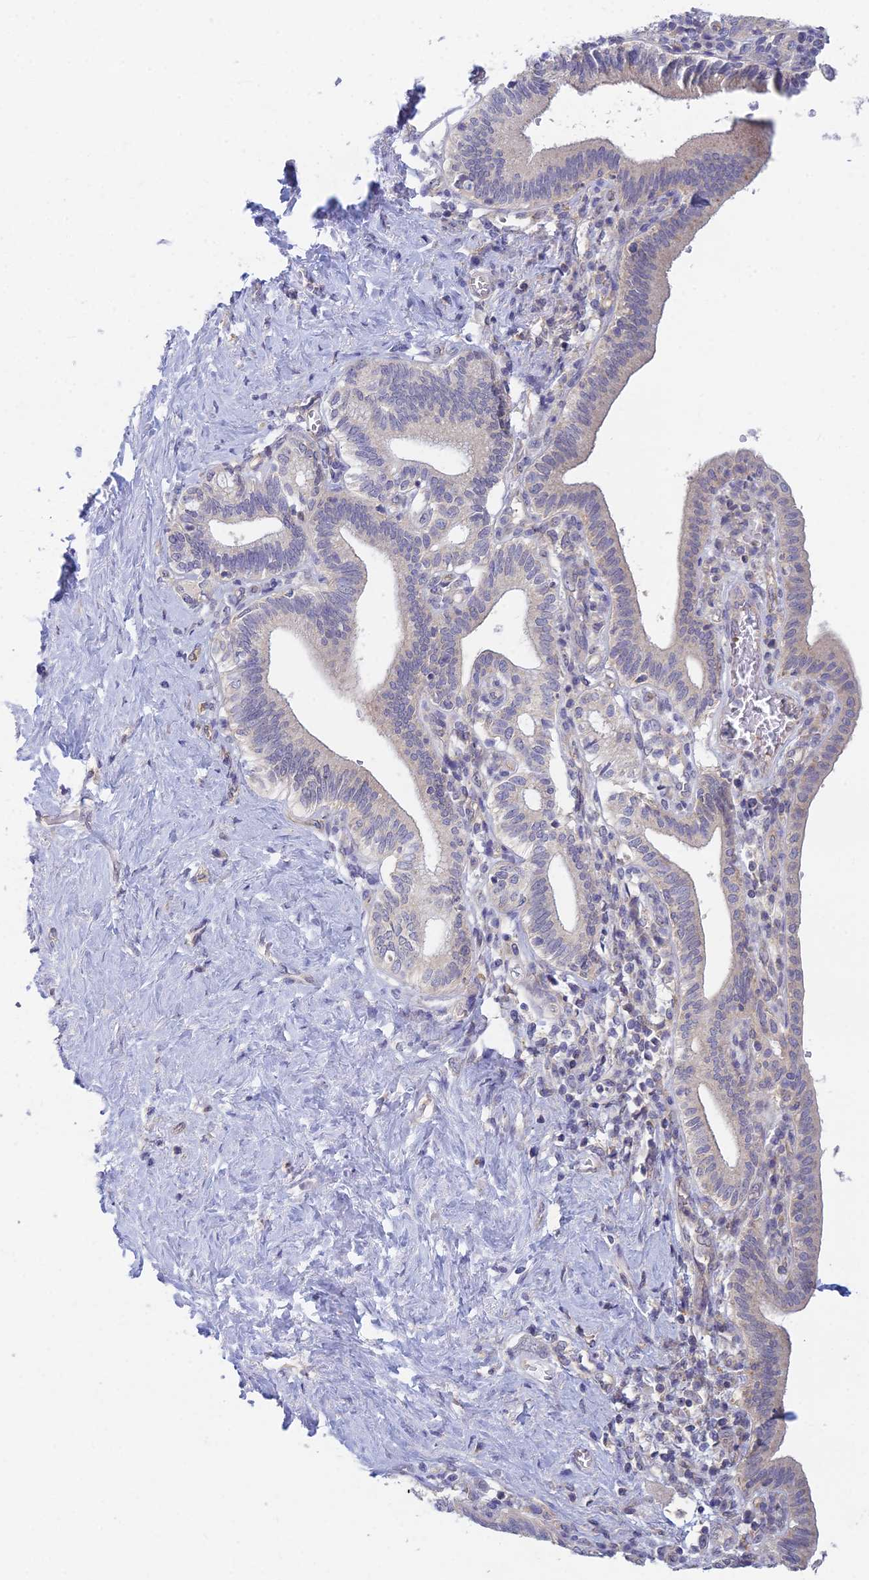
{"staining": {"intensity": "negative", "quantity": "none", "location": "none"}, "tissue": "pancreatic cancer", "cell_type": "Tumor cells", "image_type": "cancer", "snomed": [{"axis": "morphology", "description": "Adenocarcinoma, NOS"}, {"axis": "topography", "description": "Pancreas"}], "caption": "Immunohistochemistry of human pancreatic adenocarcinoma demonstrates no staining in tumor cells.", "gene": "METTL26", "patient": {"sex": "female", "age": 73}}